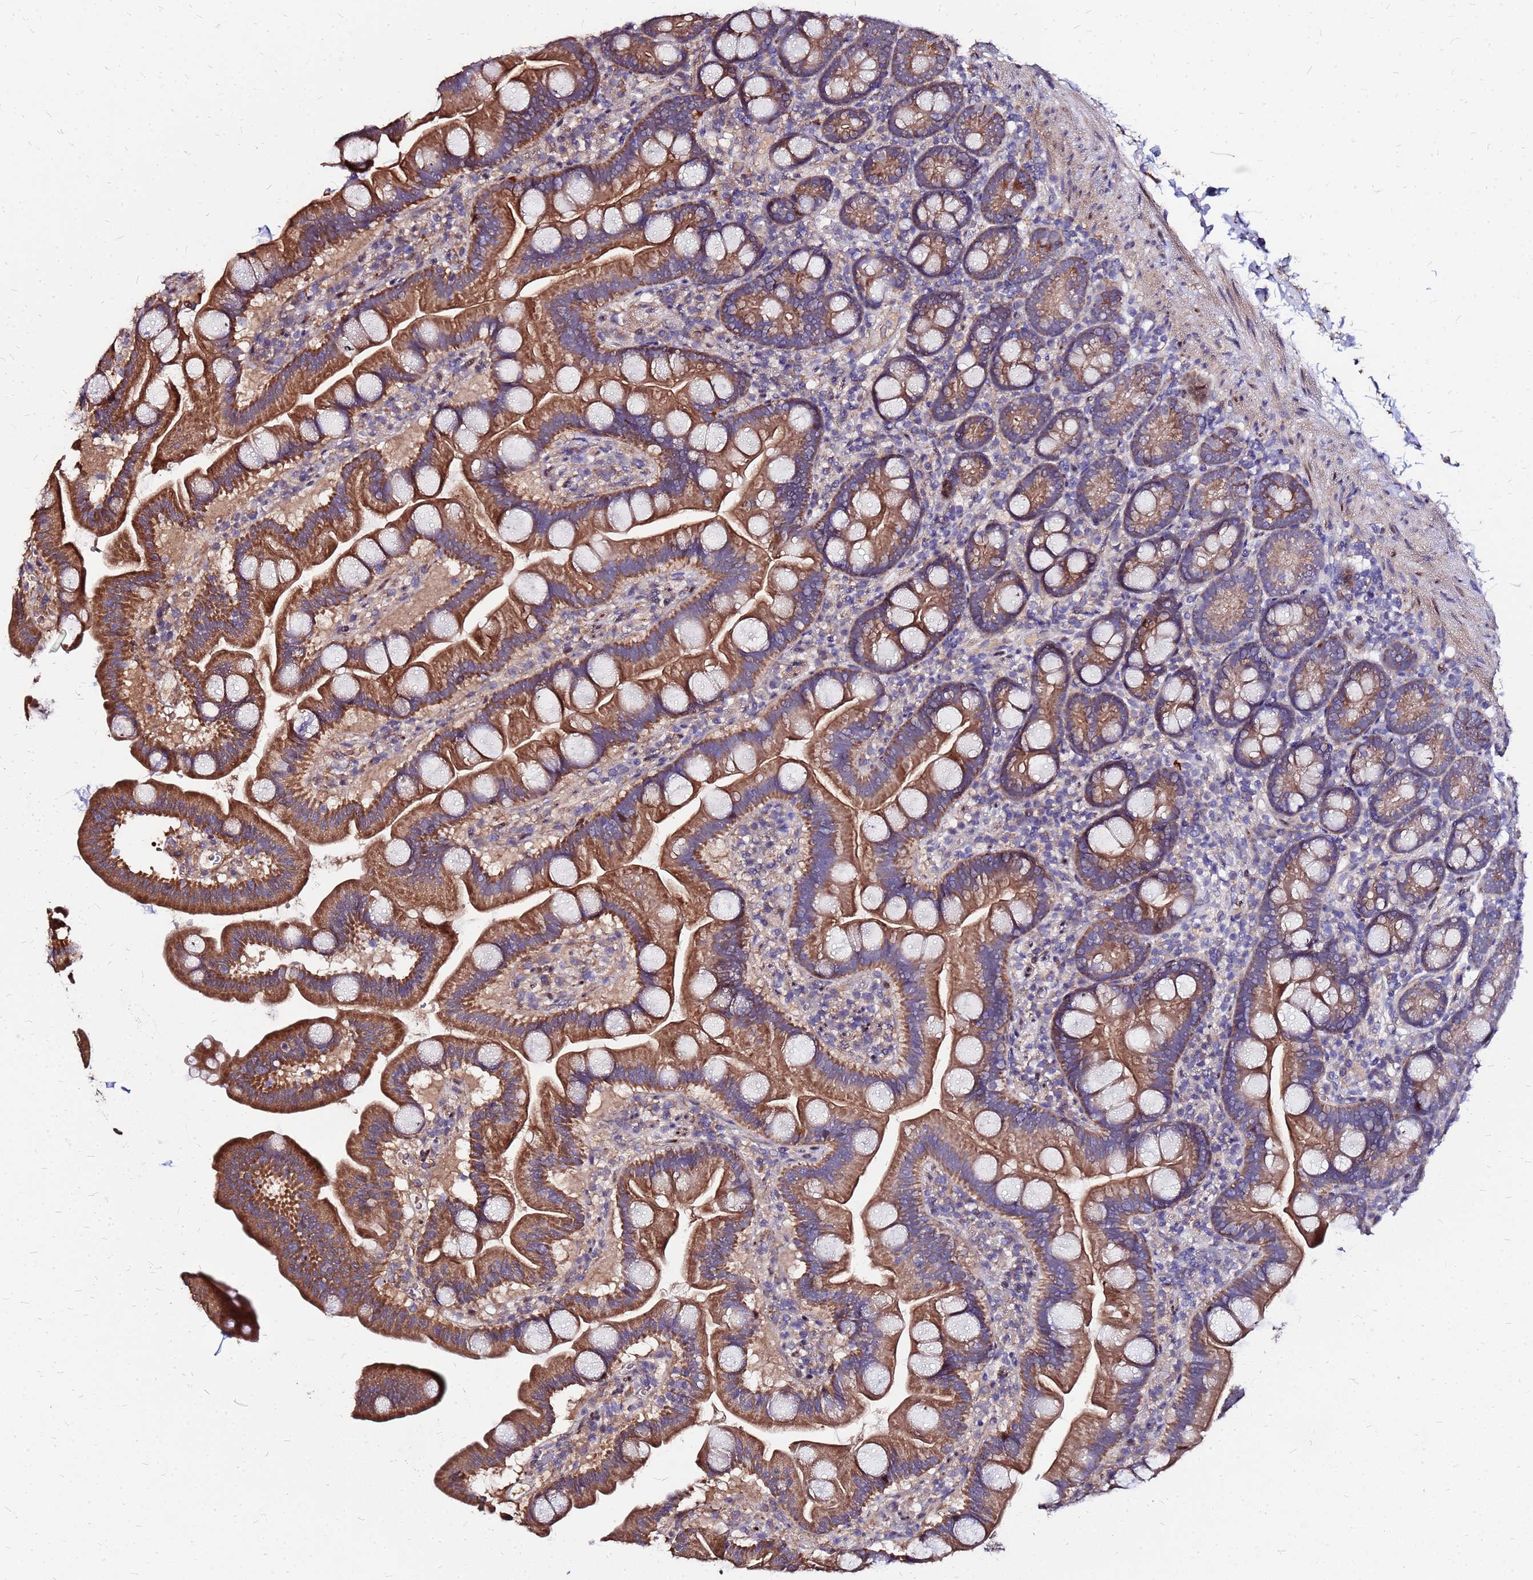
{"staining": {"intensity": "strong", "quantity": ">75%", "location": "cytoplasmic/membranous"}, "tissue": "small intestine", "cell_type": "Glandular cells", "image_type": "normal", "snomed": [{"axis": "morphology", "description": "Normal tissue, NOS"}, {"axis": "topography", "description": "Small intestine"}], "caption": "IHC (DAB (3,3'-diaminobenzidine)) staining of benign human small intestine demonstrates strong cytoplasmic/membranous protein positivity in about >75% of glandular cells. (IHC, brightfield microscopy, high magnification).", "gene": "ARHGEF35", "patient": {"sex": "female", "age": 68}}